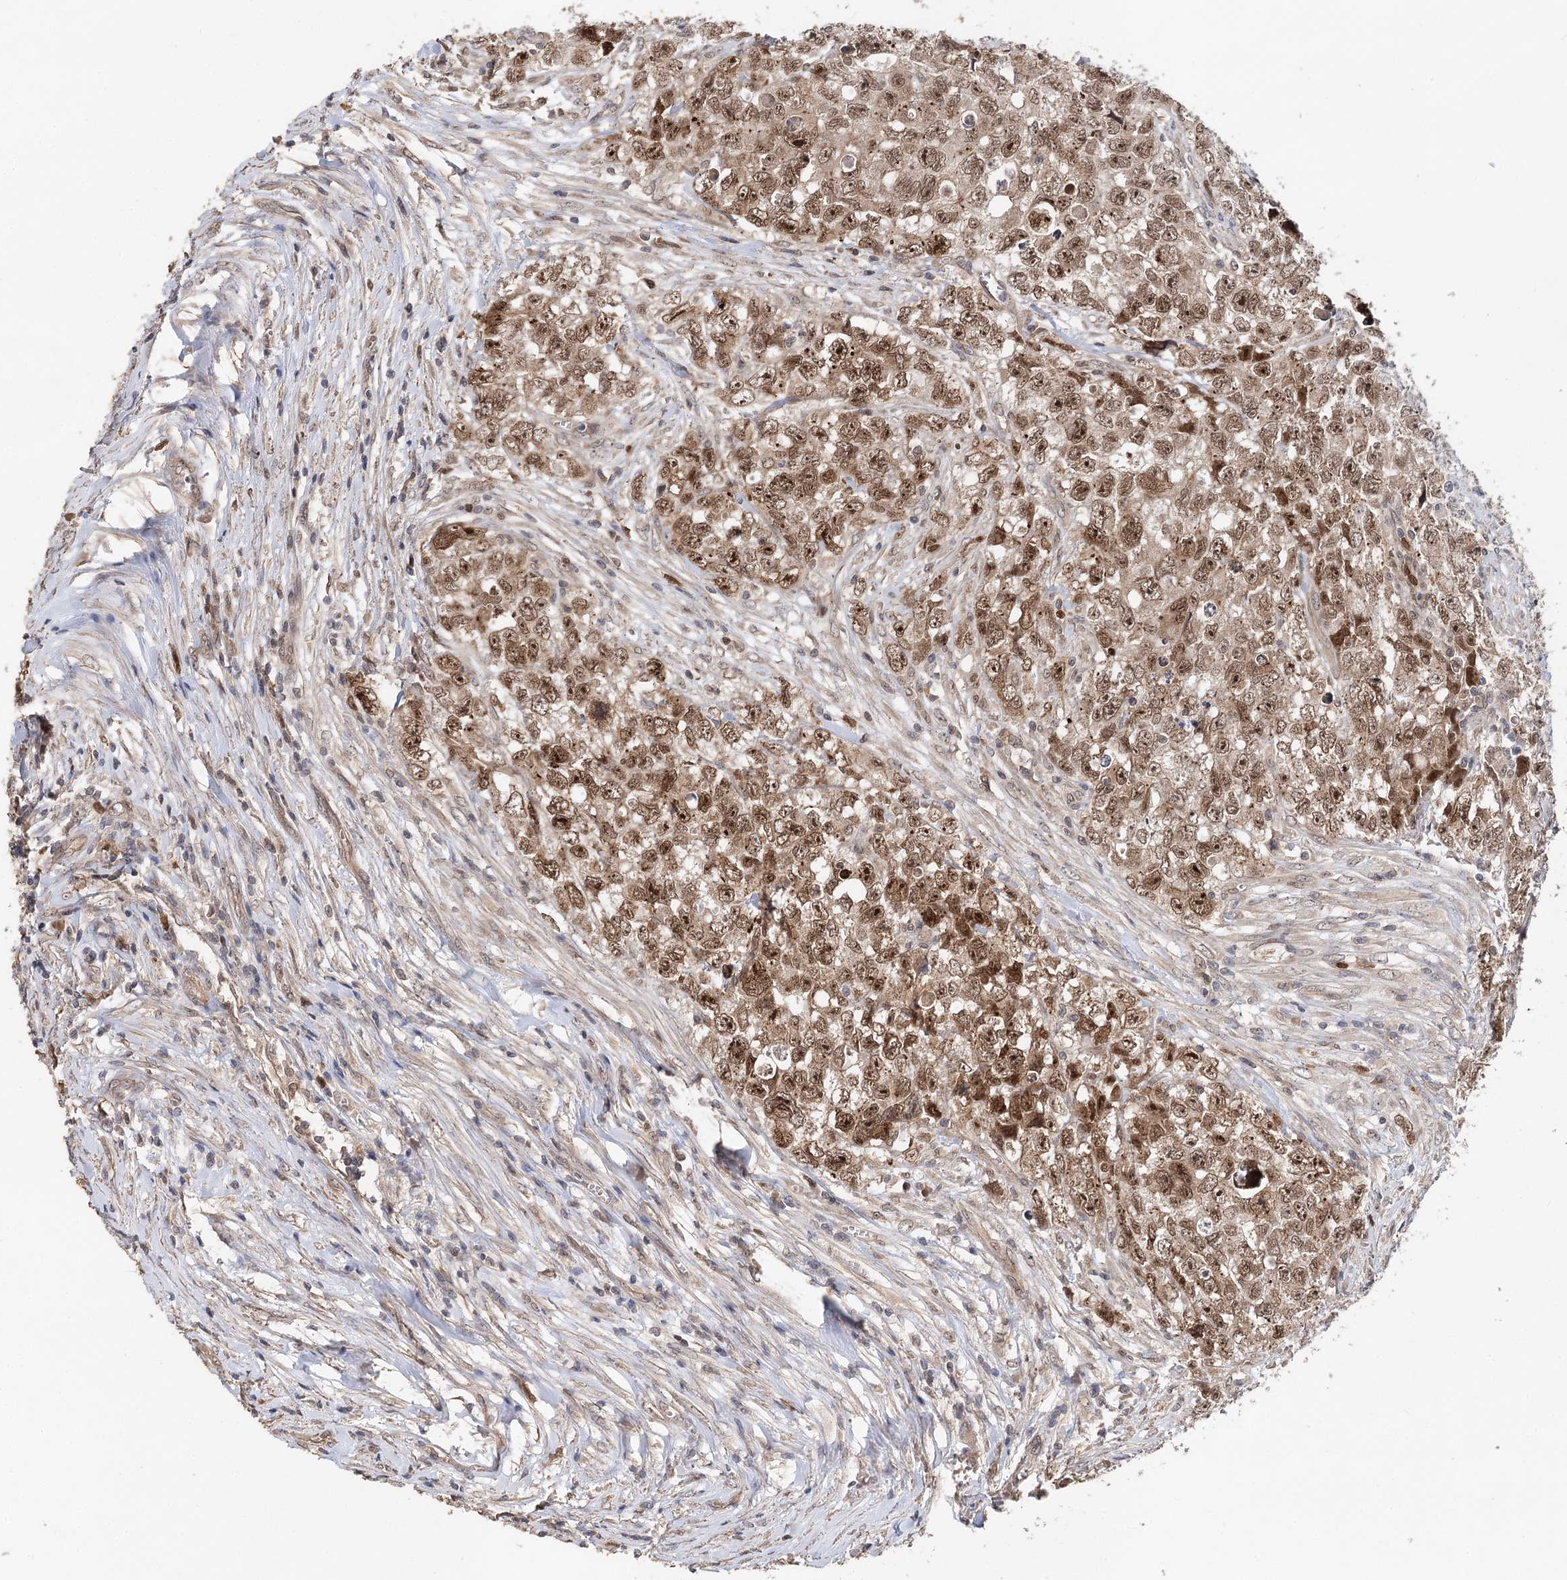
{"staining": {"intensity": "moderate", "quantity": ">75%", "location": "nuclear"}, "tissue": "testis cancer", "cell_type": "Tumor cells", "image_type": "cancer", "snomed": [{"axis": "morphology", "description": "Seminoma, NOS"}, {"axis": "morphology", "description": "Carcinoma, Embryonal, NOS"}, {"axis": "topography", "description": "Testis"}], "caption": "Testis seminoma stained for a protein (brown) shows moderate nuclear positive staining in approximately >75% of tumor cells.", "gene": "NOPCHAP1", "patient": {"sex": "male", "age": 43}}